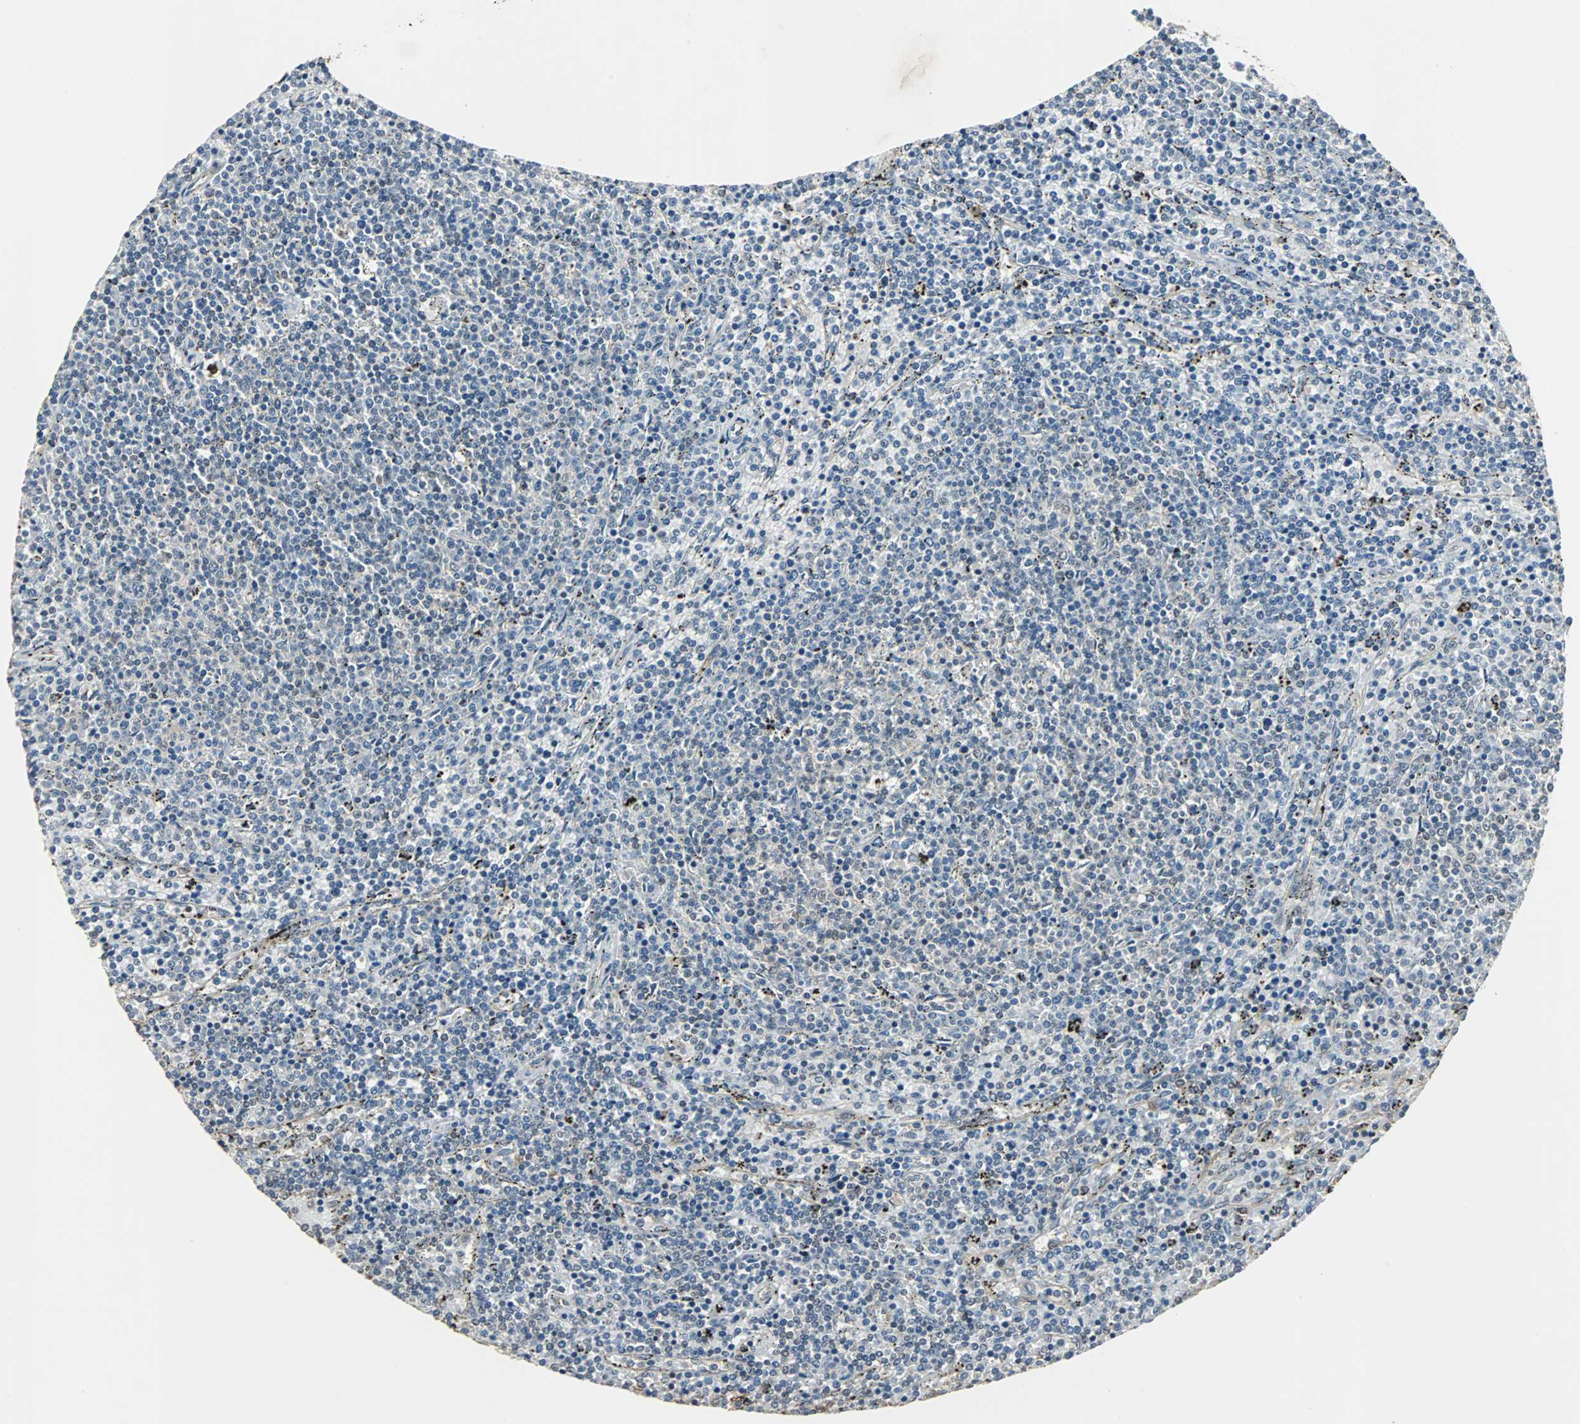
{"staining": {"intensity": "negative", "quantity": "none", "location": "none"}, "tissue": "lymphoma", "cell_type": "Tumor cells", "image_type": "cancer", "snomed": [{"axis": "morphology", "description": "Malignant lymphoma, non-Hodgkin's type, Low grade"}, {"axis": "topography", "description": "Spleen"}], "caption": "High magnification brightfield microscopy of lymphoma stained with DAB (3,3'-diaminobenzidine) (brown) and counterstained with hematoxylin (blue): tumor cells show no significant positivity.", "gene": "MED4", "patient": {"sex": "female", "age": 50}}